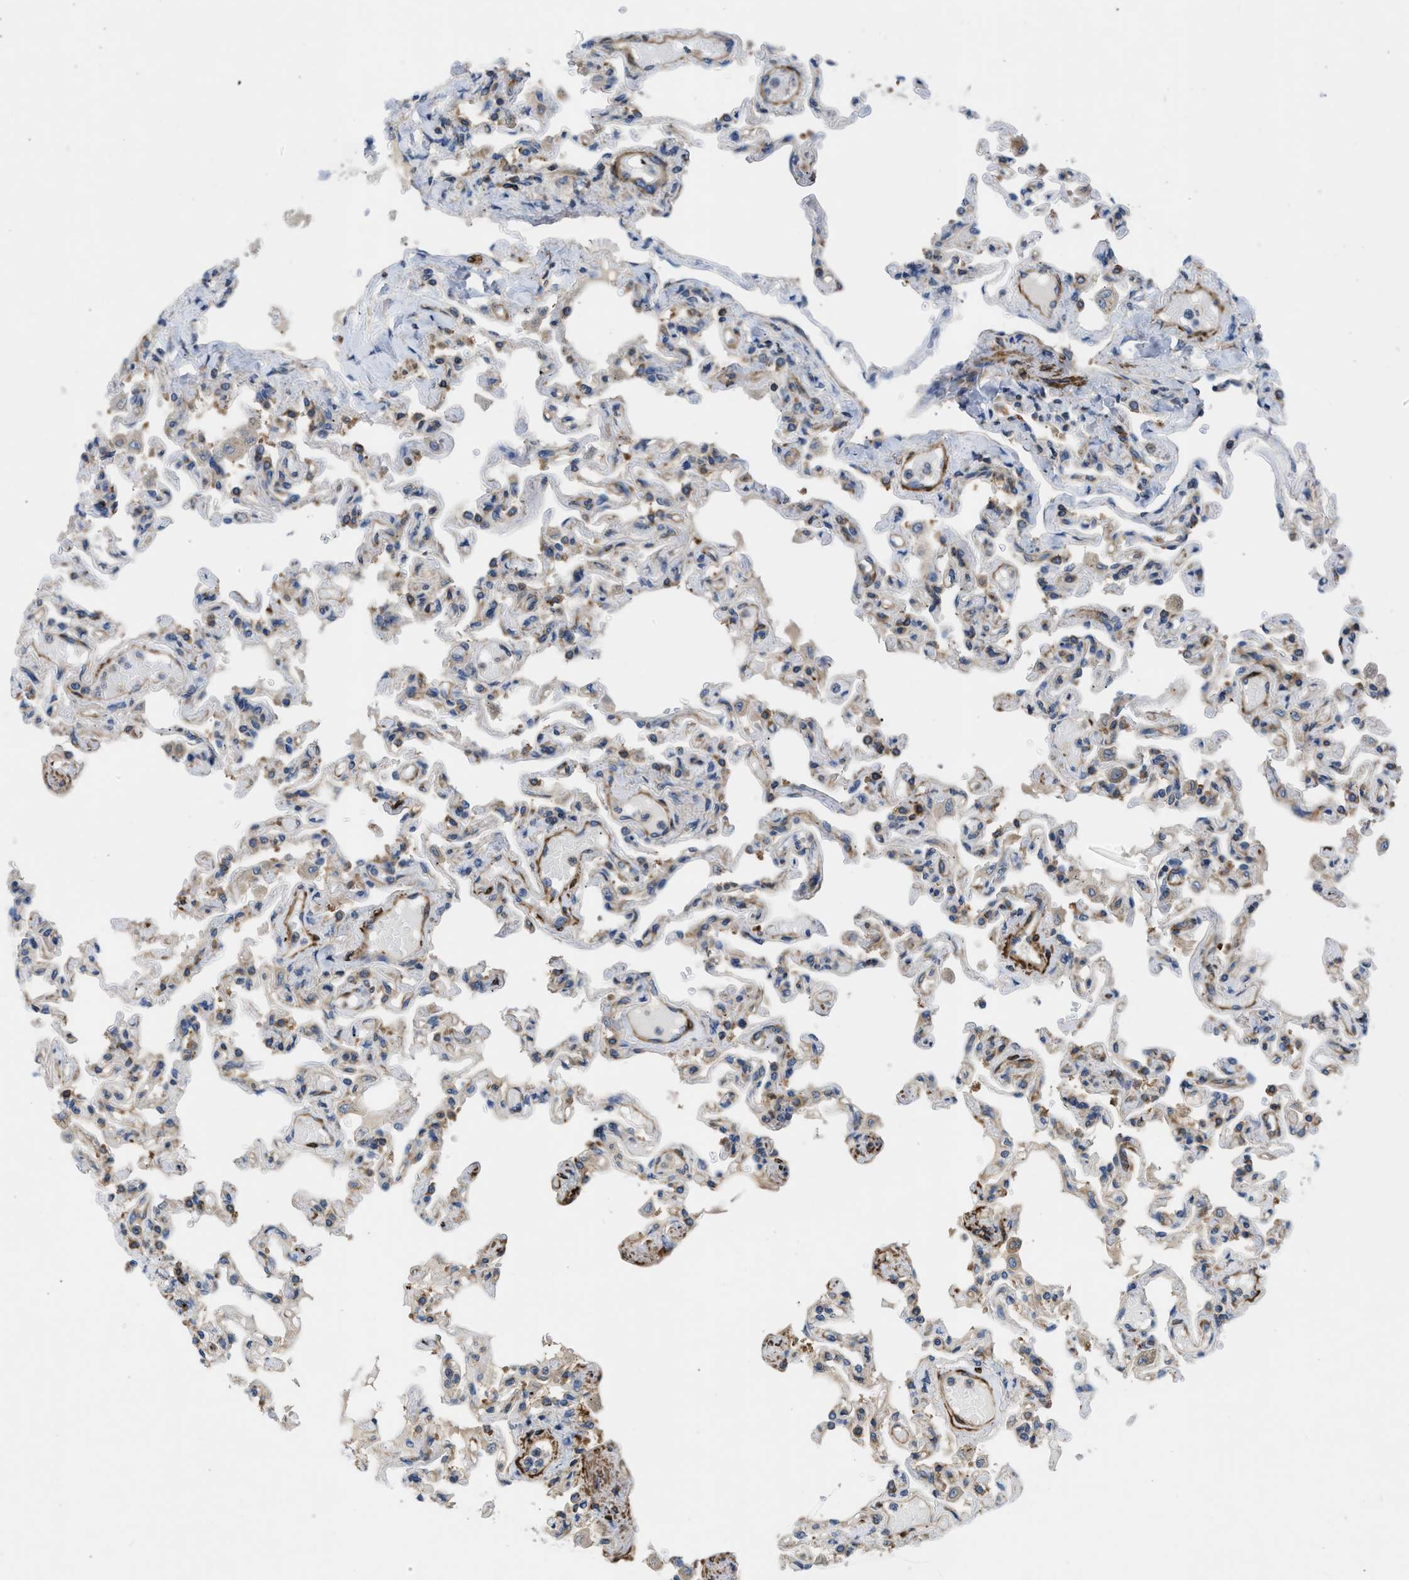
{"staining": {"intensity": "moderate", "quantity": "25%-75%", "location": "cytoplasmic/membranous"}, "tissue": "lung", "cell_type": "Alveolar cells", "image_type": "normal", "snomed": [{"axis": "morphology", "description": "Normal tissue, NOS"}, {"axis": "topography", "description": "Lung"}], "caption": "Unremarkable lung exhibits moderate cytoplasmic/membranous staining in approximately 25%-75% of alveolar cells, visualized by immunohistochemistry.", "gene": "CHKB", "patient": {"sex": "male", "age": 21}}